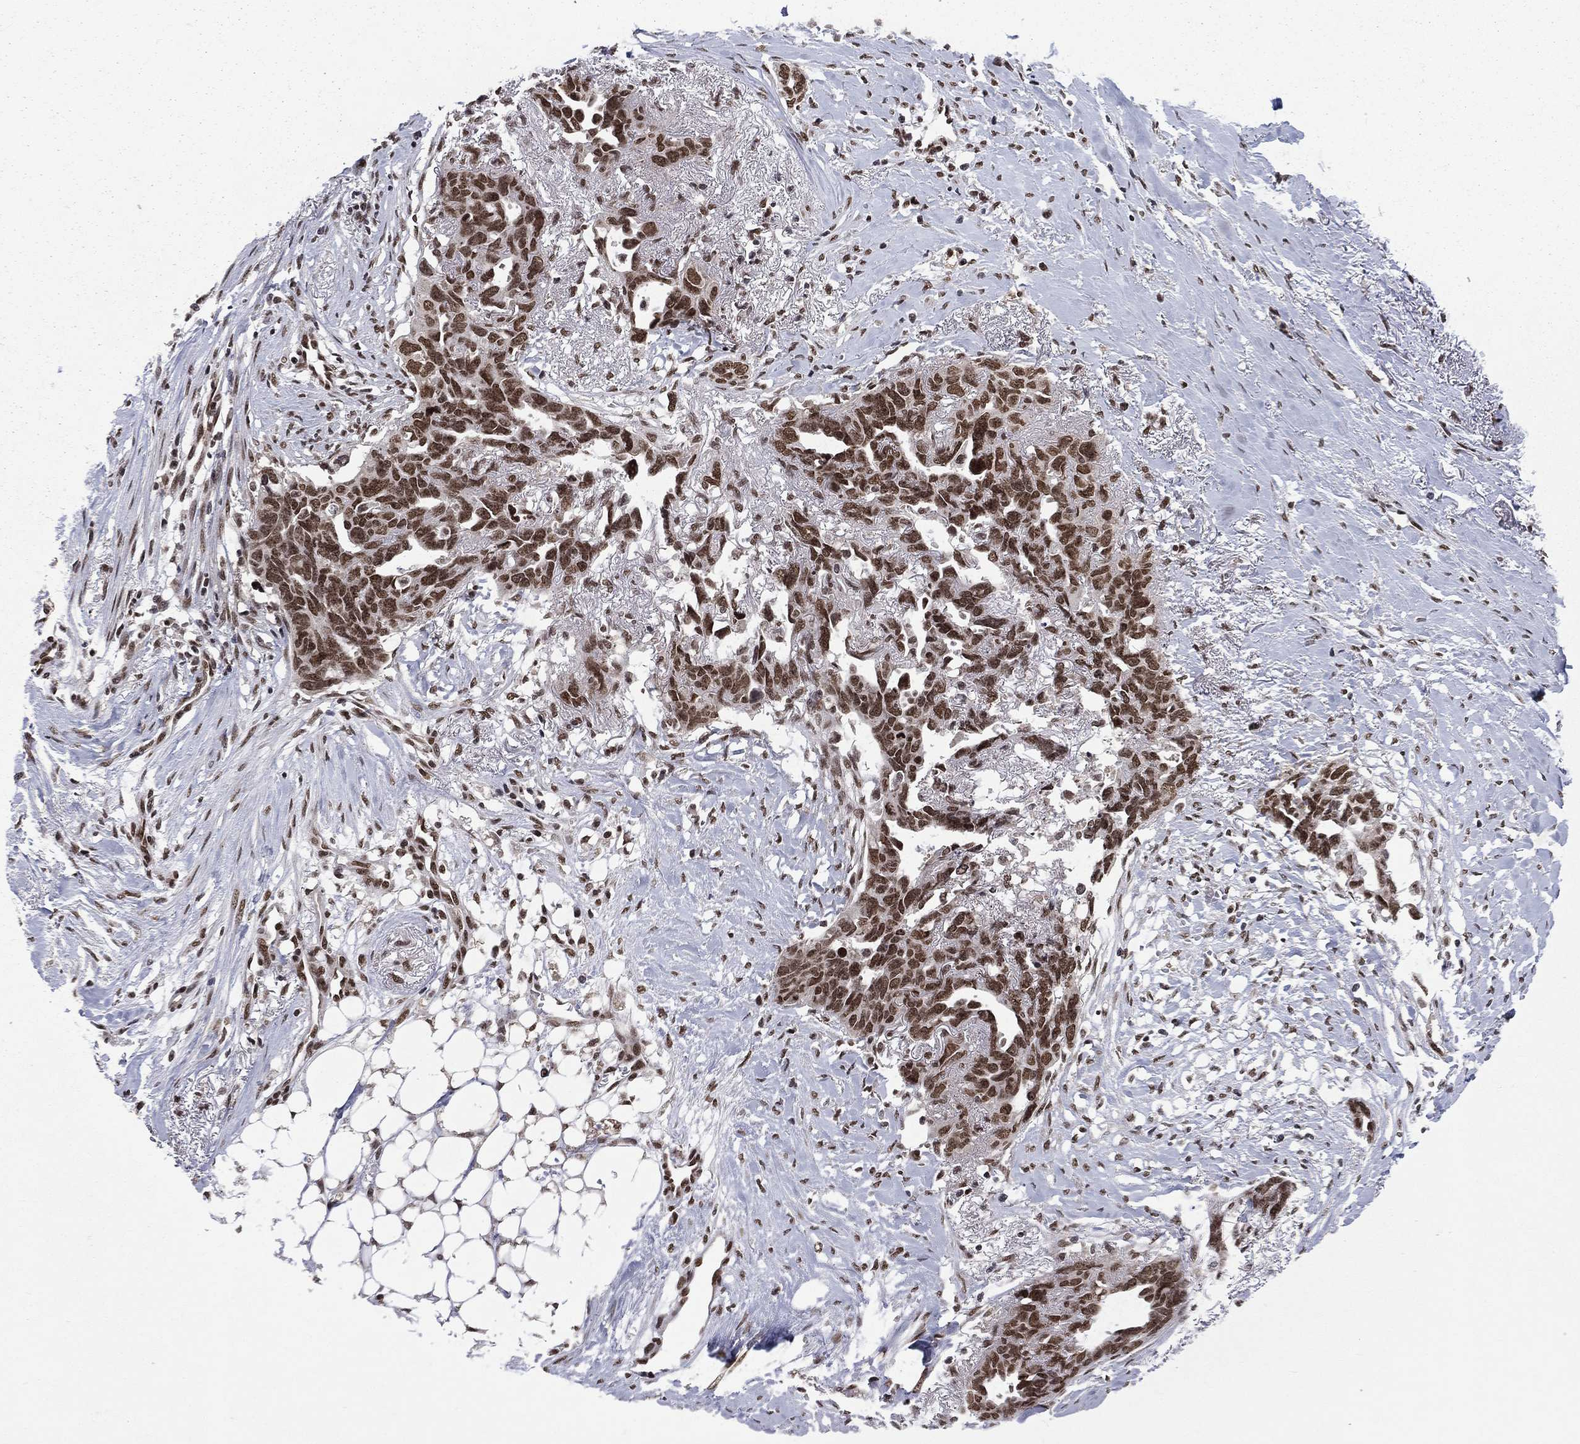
{"staining": {"intensity": "strong", "quantity": ">75%", "location": "nuclear"}, "tissue": "ovarian cancer", "cell_type": "Tumor cells", "image_type": "cancer", "snomed": [{"axis": "morphology", "description": "Cystadenocarcinoma, serous, NOS"}, {"axis": "topography", "description": "Ovary"}], "caption": "Immunohistochemical staining of human serous cystadenocarcinoma (ovarian) exhibits strong nuclear protein expression in approximately >75% of tumor cells.", "gene": "C5orf24", "patient": {"sex": "female", "age": 69}}